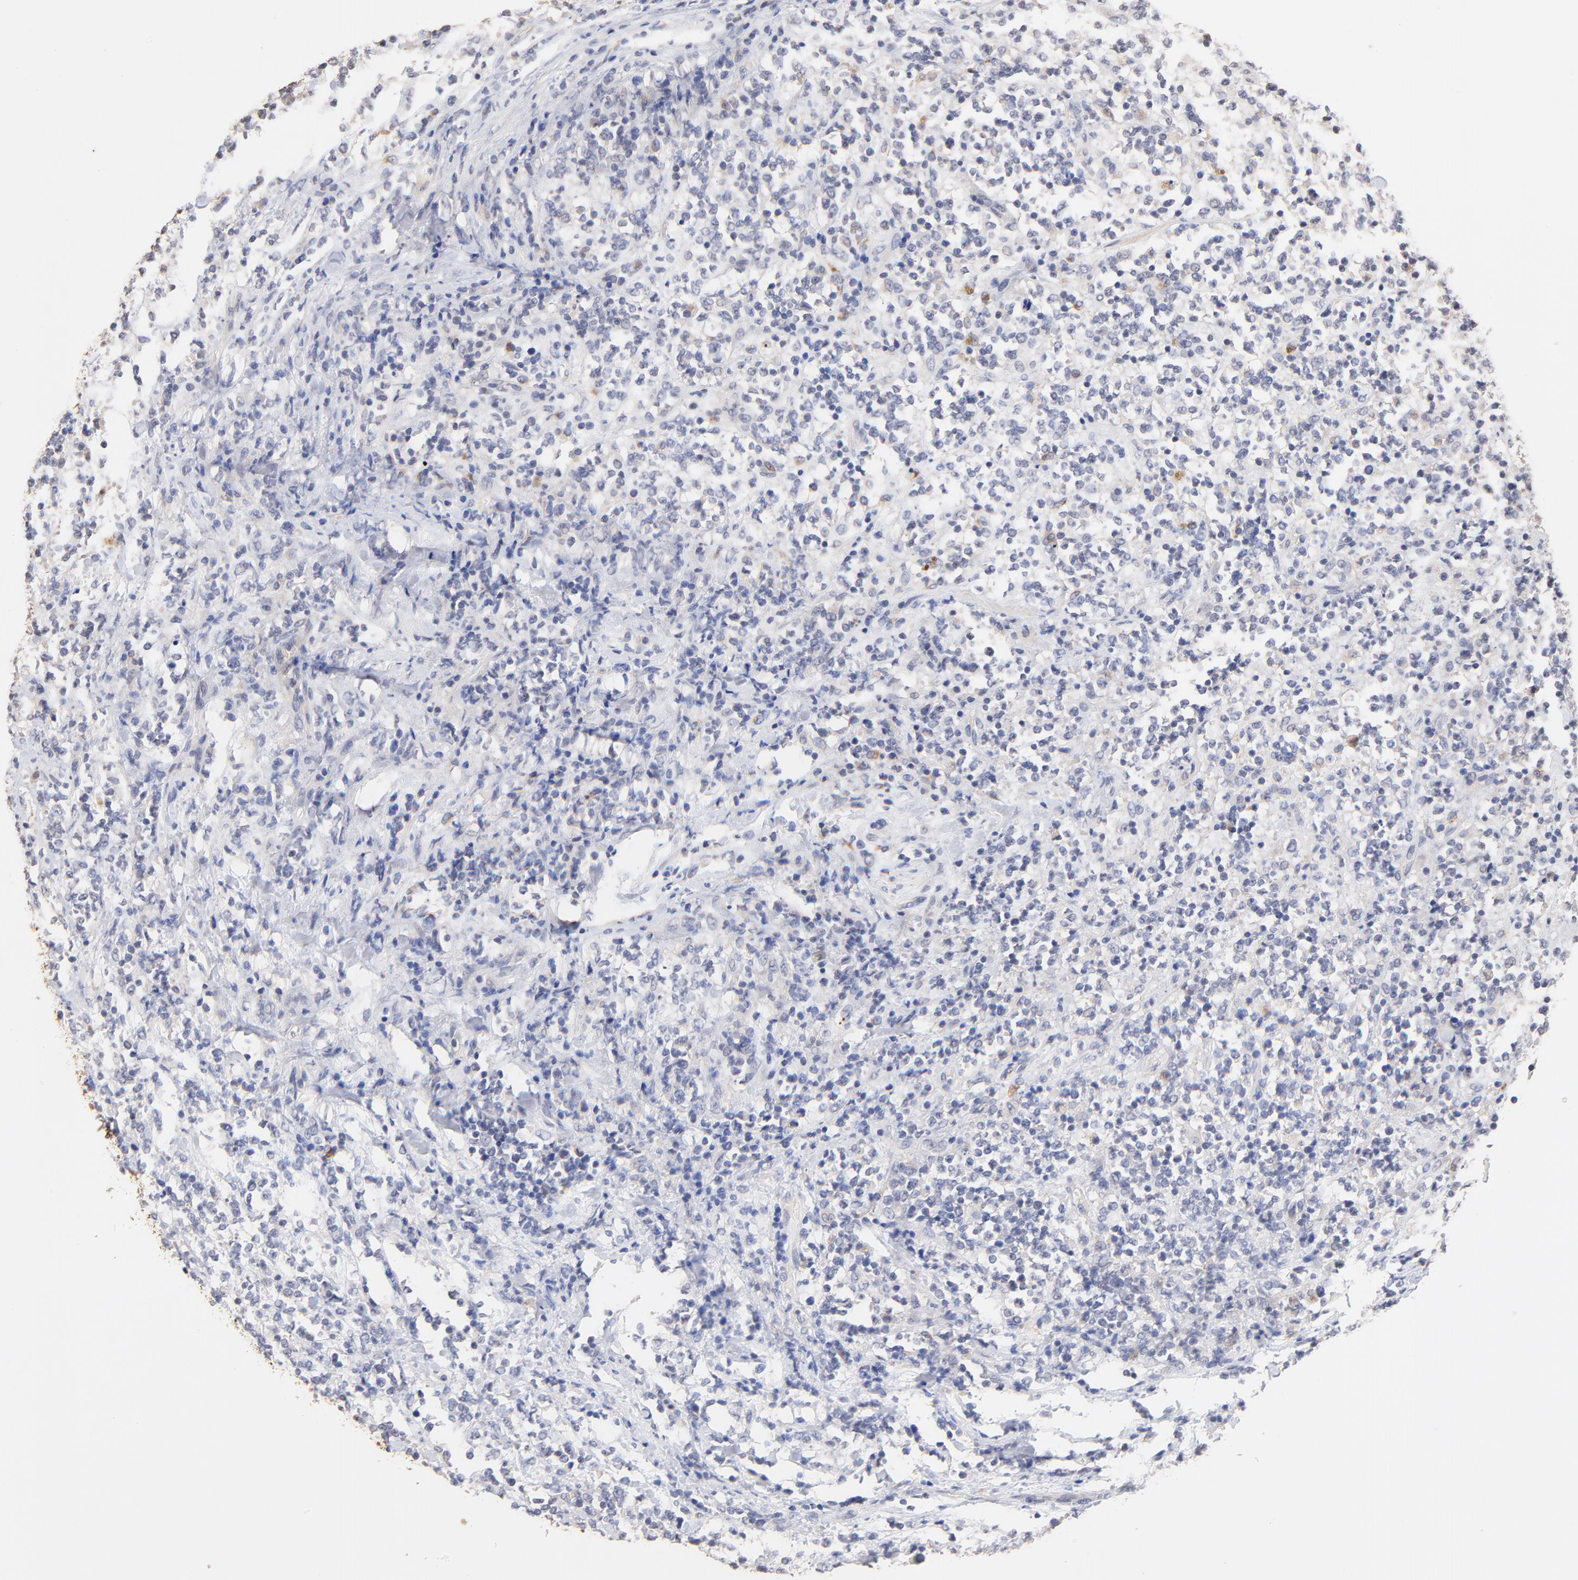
{"staining": {"intensity": "negative", "quantity": "none", "location": "none"}, "tissue": "lymphoma", "cell_type": "Tumor cells", "image_type": "cancer", "snomed": [{"axis": "morphology", "description": "Malignant lymphoma, non-Hodgkin's type, High grade"}, {"axis": "topography", "description": "Soft tissue"}], "caption": "This is an immunohistochemistry photomicrograph of human malignant lymphoma, non-Hodgkin's type (high-grade). There is no positivity in tumor cells.", "gene": "RIBC2", "patient": {"sex": "male", "age": 18}}